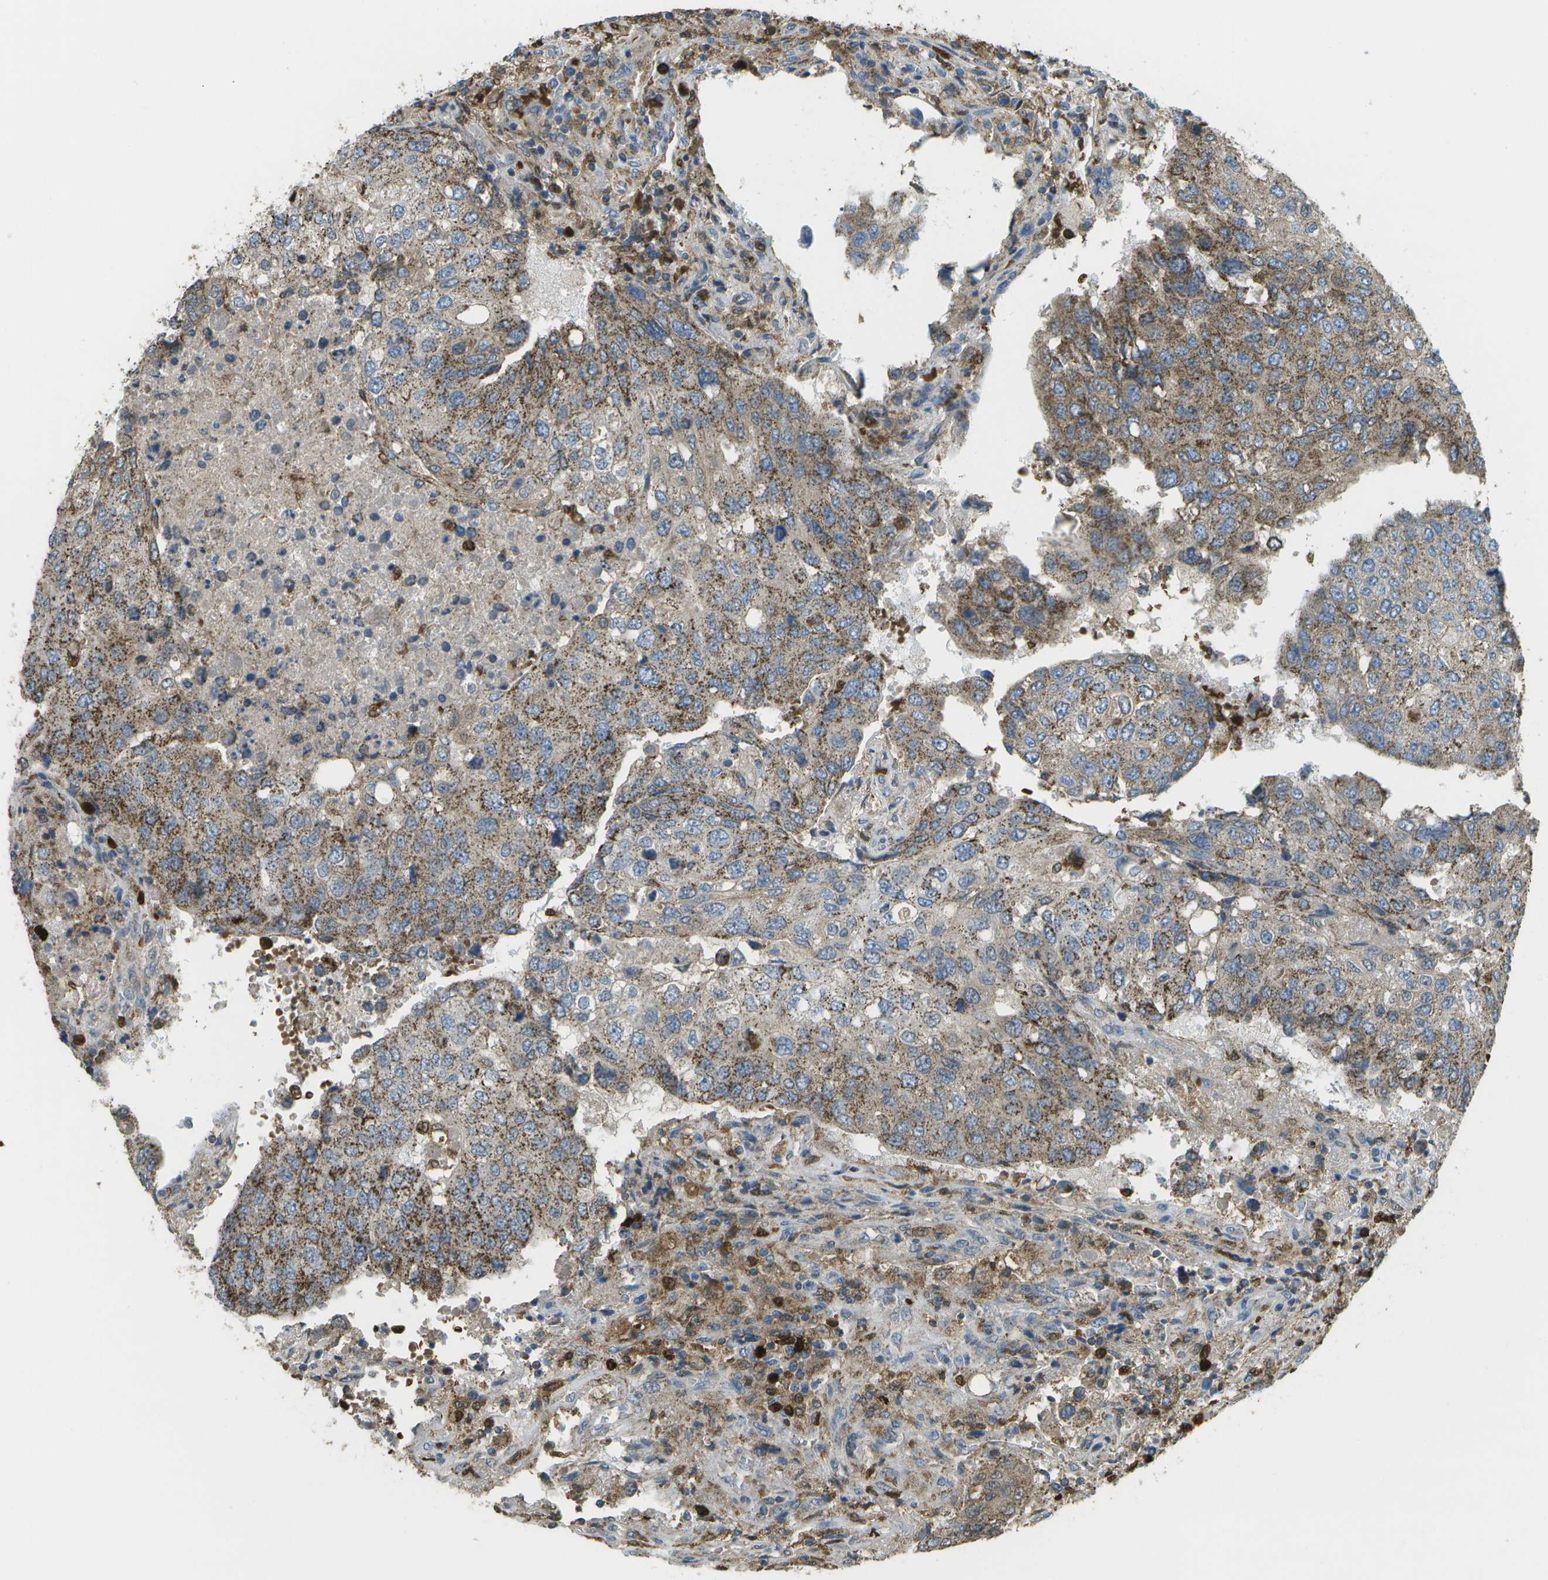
{"staining": {"intensity": "moderate", "quantity": ">75%", "location": "cytoplasmic/membranous"}, "tissue": "urothelial cancer", "cell_type": "Tumor cells", "image_type": "cancer", "snomed": [{"axis": "morphology", "description": "Urothelial carcinoma, High grade"}, {"axis": "topography", "description": "Lymph node"}, {"axis": "topography", "description": "Urinary bladder"}], "caption": "Immunohistochemical staining of human high-grade urothelial carcinoma exhibits moderate cytoplasmic/membranous protein expression in about >75% of tumor cells. The staining was performed using DAB (3,3'-diaminobenzidine), with brown indicating positive protein expression. Nuclei are stained blue with hematoxylin.", "gene": "CACHD1", "patient": {"sex": "male", "age": 51}}